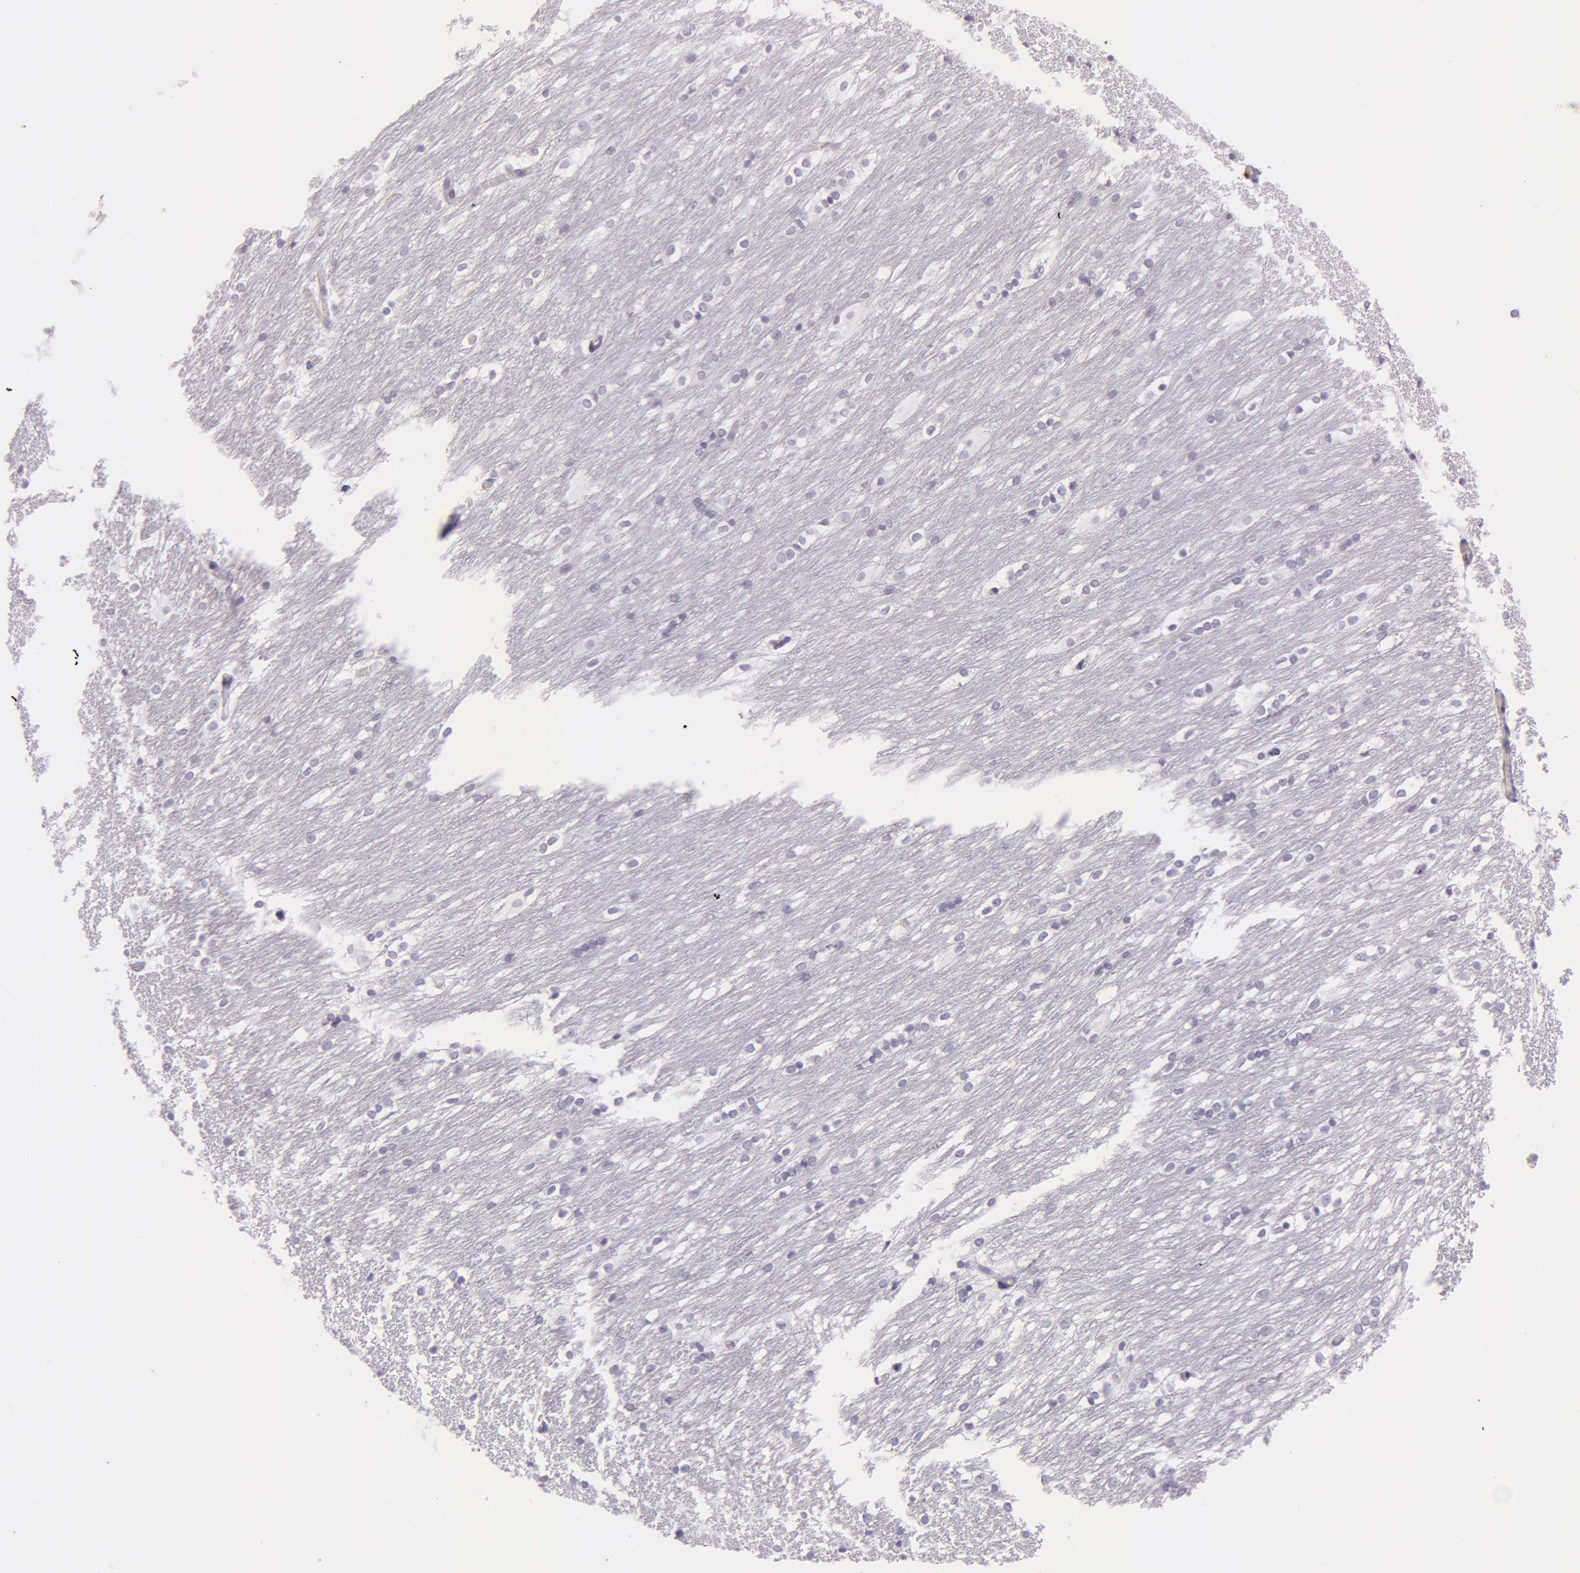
{"staining": {"intensity": "negative", "quantity": "none", "location": "none"}, "tissue": "caudate", "cell_type": "Glial cells", "image_type": "normal", "snomed": [{"axis": "morphology", "description": "Normal tissue, NOS"}, {"axis": "topography", "description": "Lateral ventricle wall"}], "caption": "This is an immunohistochemistry micrograph of benign caudate. There is no positivity in glial cells.", "gene": "TAGLN", "patient": {"sex": "female", "age": 19}}